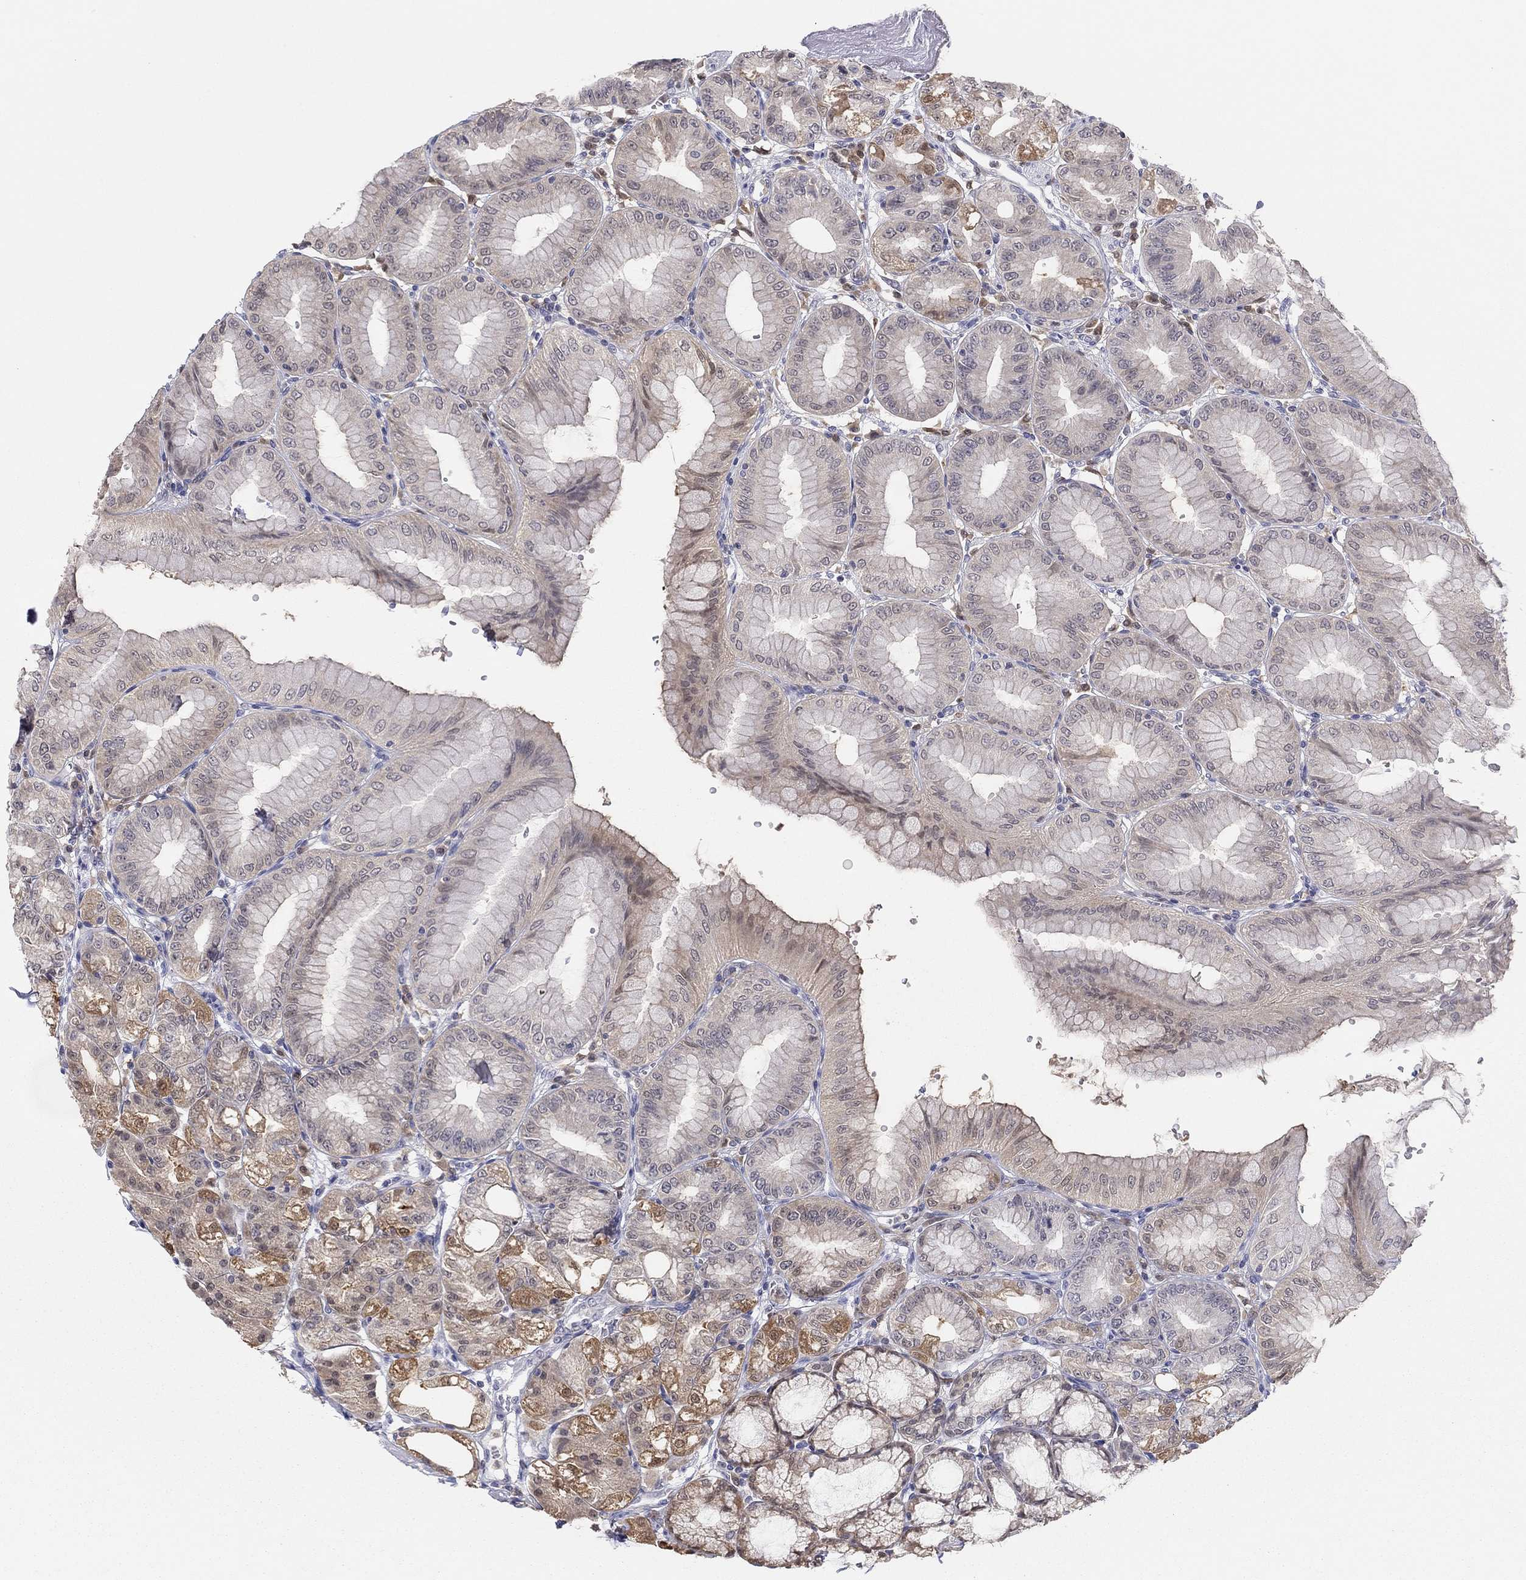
{"staining": {"intensity": "moderate", "quantity": "25%-75%", "location": "cytoplasmic/membranous"}, "tissue": "stomach", "cell_type": "Glandular cells", "image_type": "normal", "snomed": [{"axis": "morphology", "description": "Normal tissue, NOS"}, {"axis": "topography", "description": "Stomach"}], "caption": "Immunohistochemical staining of unremarkable human stomach shows medium levels of moderate cytoplasmic/membranous positivity in approximately 25%-75% of glandular cells. (Stains: DAB in brown, nuclei in blue, Microscopy: brightfield microscopy at high magnification).", "gene": "PDXK", "patient": {"sex": "male", "age": 71}}